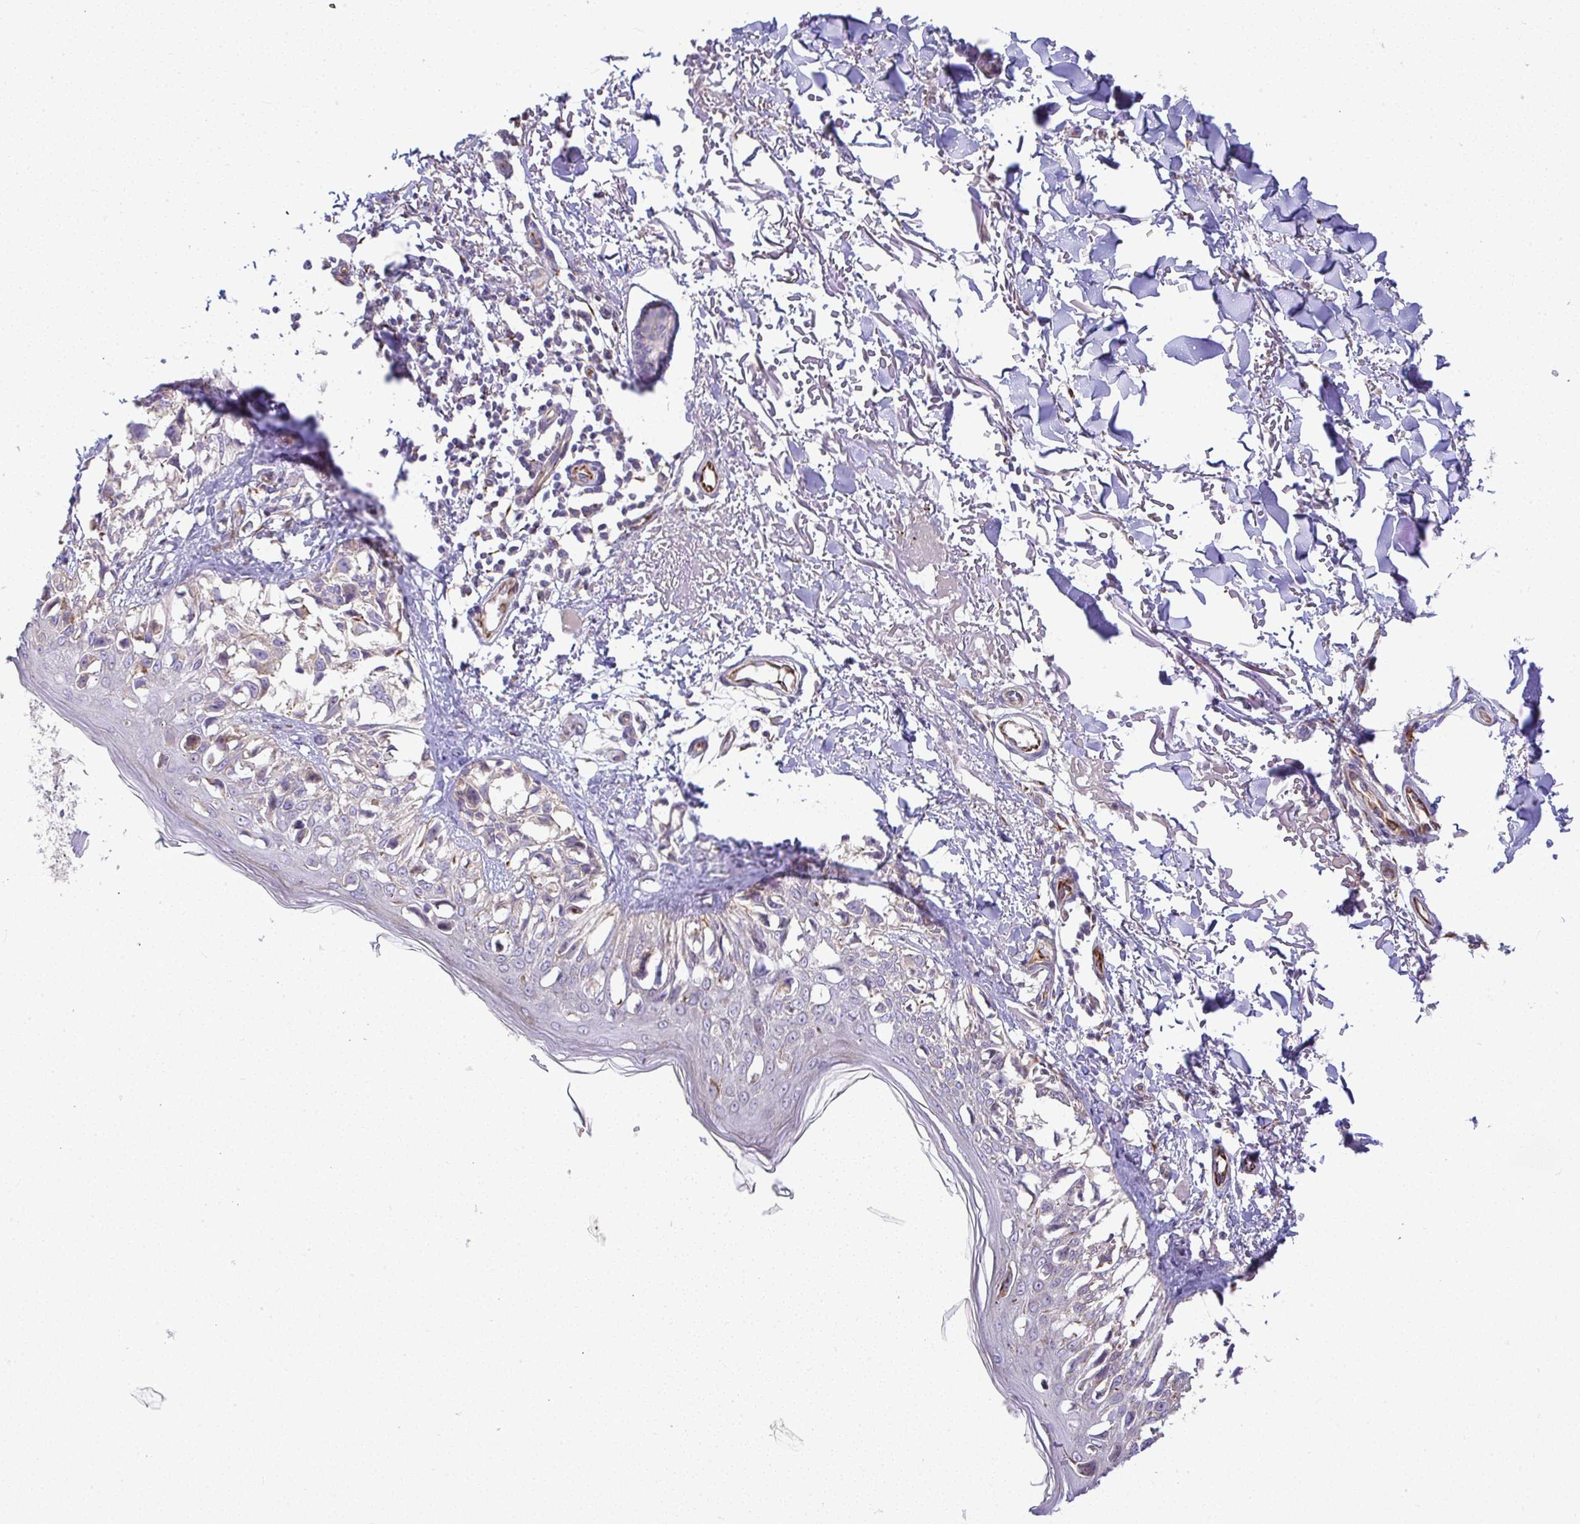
{"staining": {"intensity": "negative", "quantity": "none", "location": "none"}, "tissue": "melanoma", "cell_type": "Tumor cells", "image_type": "cancer", "snomed": [{"axis": "morphology", "description": "Malignant melanoma, NOS"}, {"axis": "topography", "description": "Skin"}], "caption": "Melanoma was stained to show a protein in brown. There is no significant positivity in tumor cells. (Brightfield microscopy of DAB immunohistochemistry at high magnification).", "gene": "GRID2", "patient": {"sex": "male", "age": 73}}